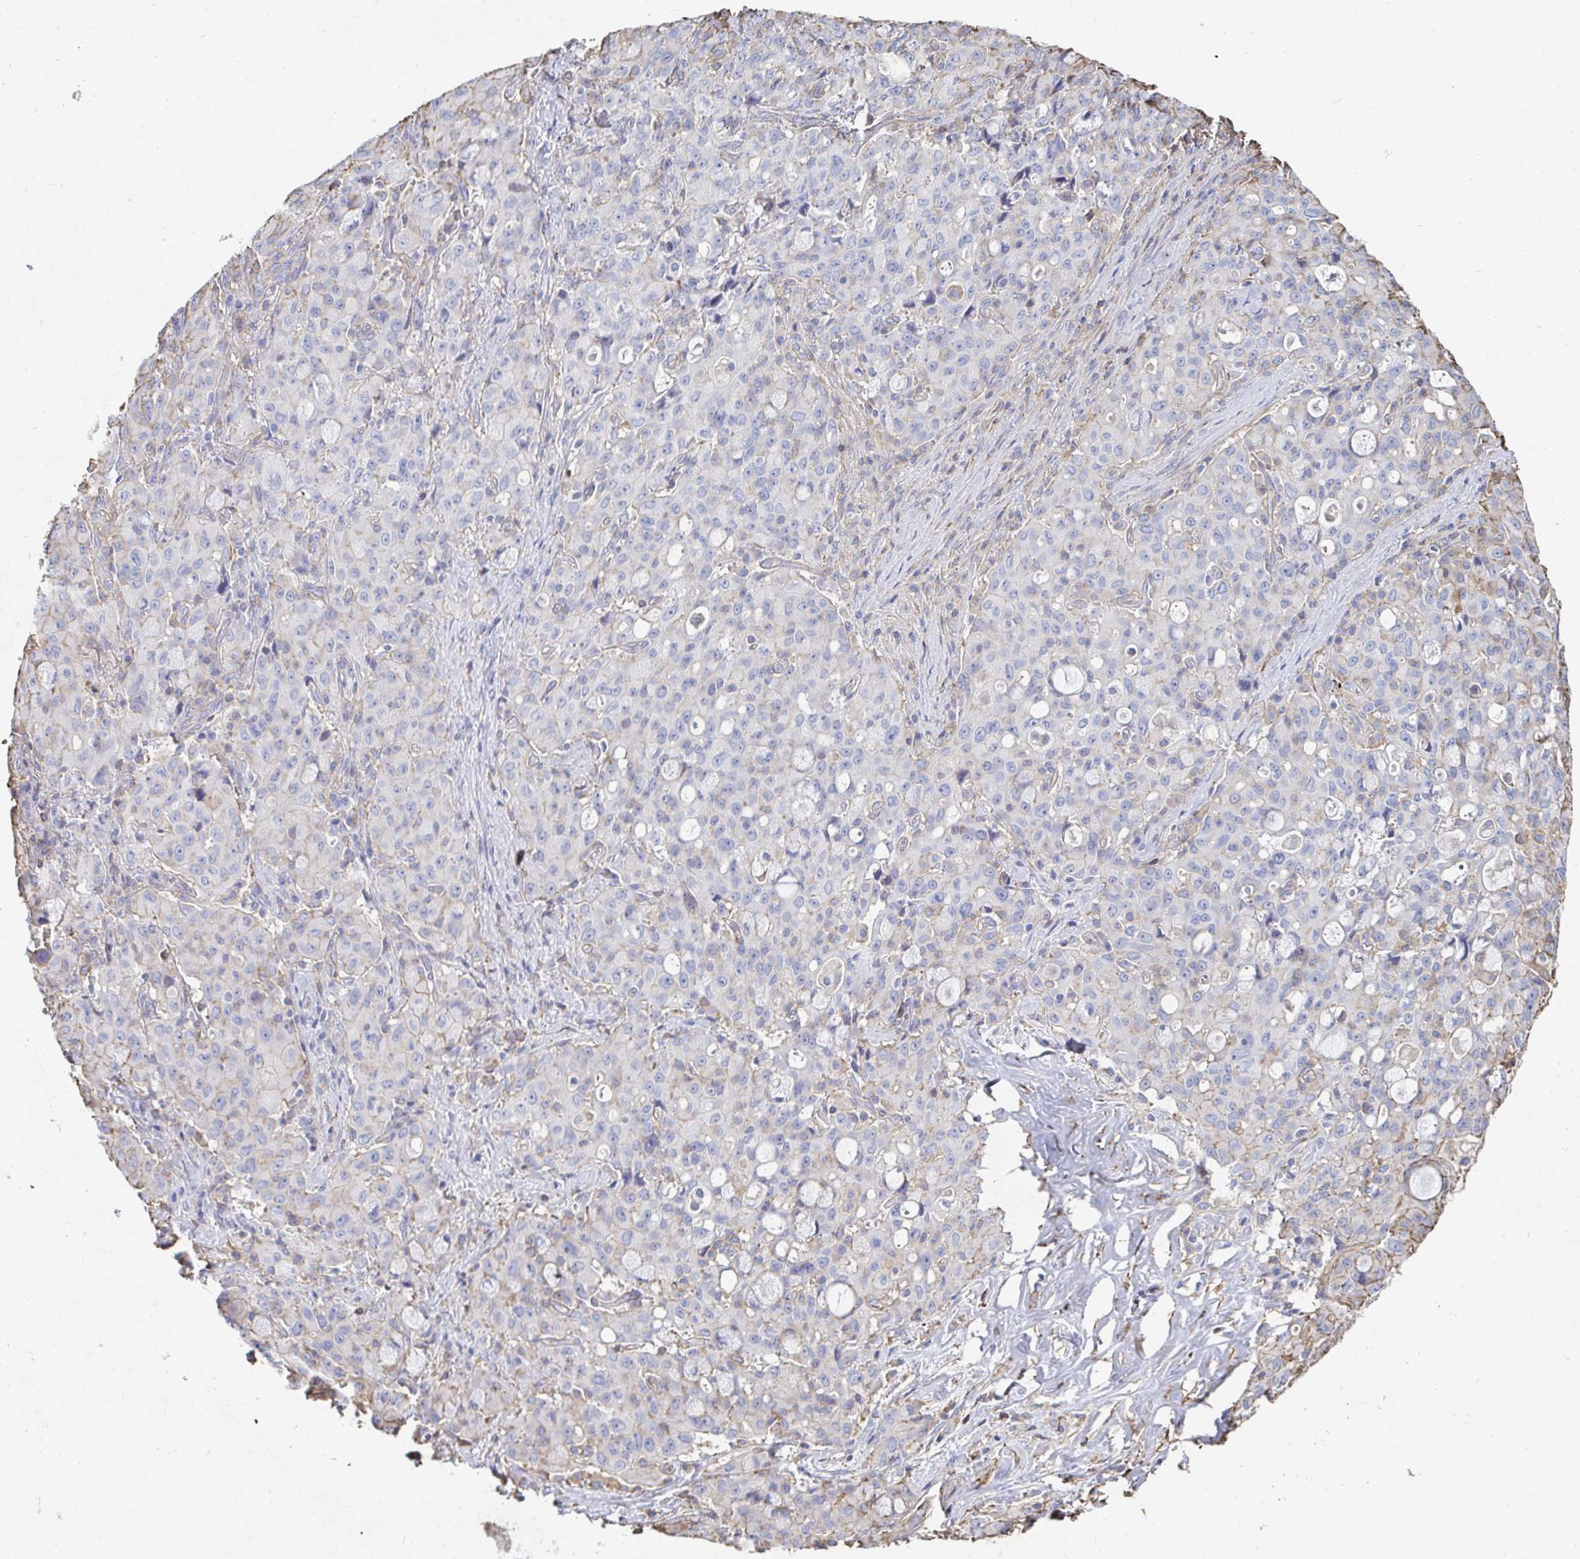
{"staining": {"intensity": "negative", "quantity": "none", "location": "none"}, "tissue": "lung cancer", "cell_type": "Tumor cells", "image_type": "cancer", "snomed": [{"axis": "morphology", "description": "Adenocarcinoma, NOS"}, {"axis": "topography", "description": "Lung"}], "caption": "Tumor cells show no significant protein positivity in lung adenocarcinoma.", "gene": "PTPN14", "patient": {"sex": "female", "age": 44}}